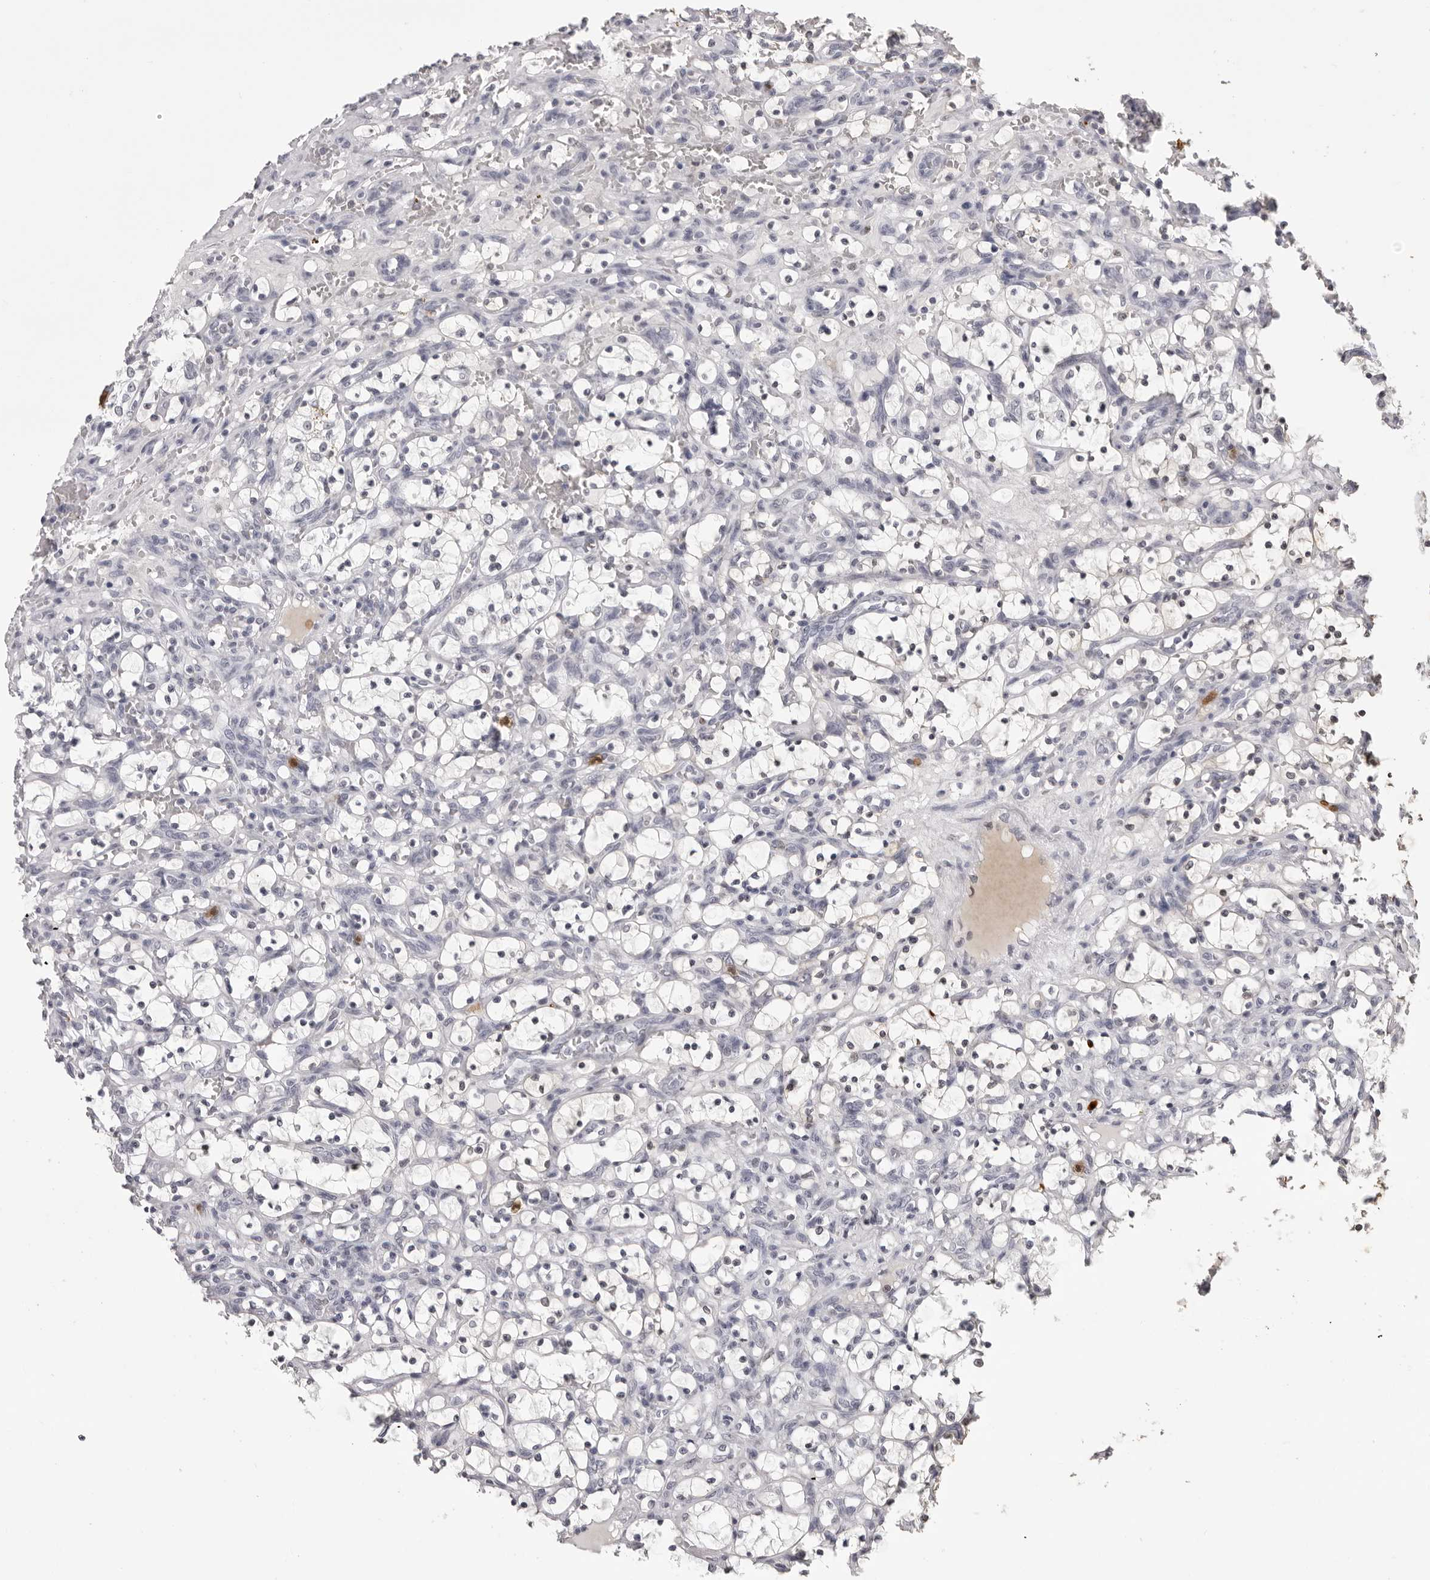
{"staining": {"intensity": "negative", "quantity": "none", "location": "none"}, "tissue": "renal cancer", "cell_type": "Tumor cells", "image_type": "cancer", "snomed": [{"axis": "morphology", "description": "Adenocarcinoma, NOS"}, {"axis": "topography", "description": "Kidney"}], "caption": "Tumor cells show no significant expression in renal cancer (adenocarcinoma). The staining was performed using DAB (3,3'-diaminobenzidine) to visualize the protein expression in brown, while the nuclei were stained in blue with hematoxylin (Magnification: 20x).", "gene": "IL31", "patient": {"sex": "female", "age": 69}}